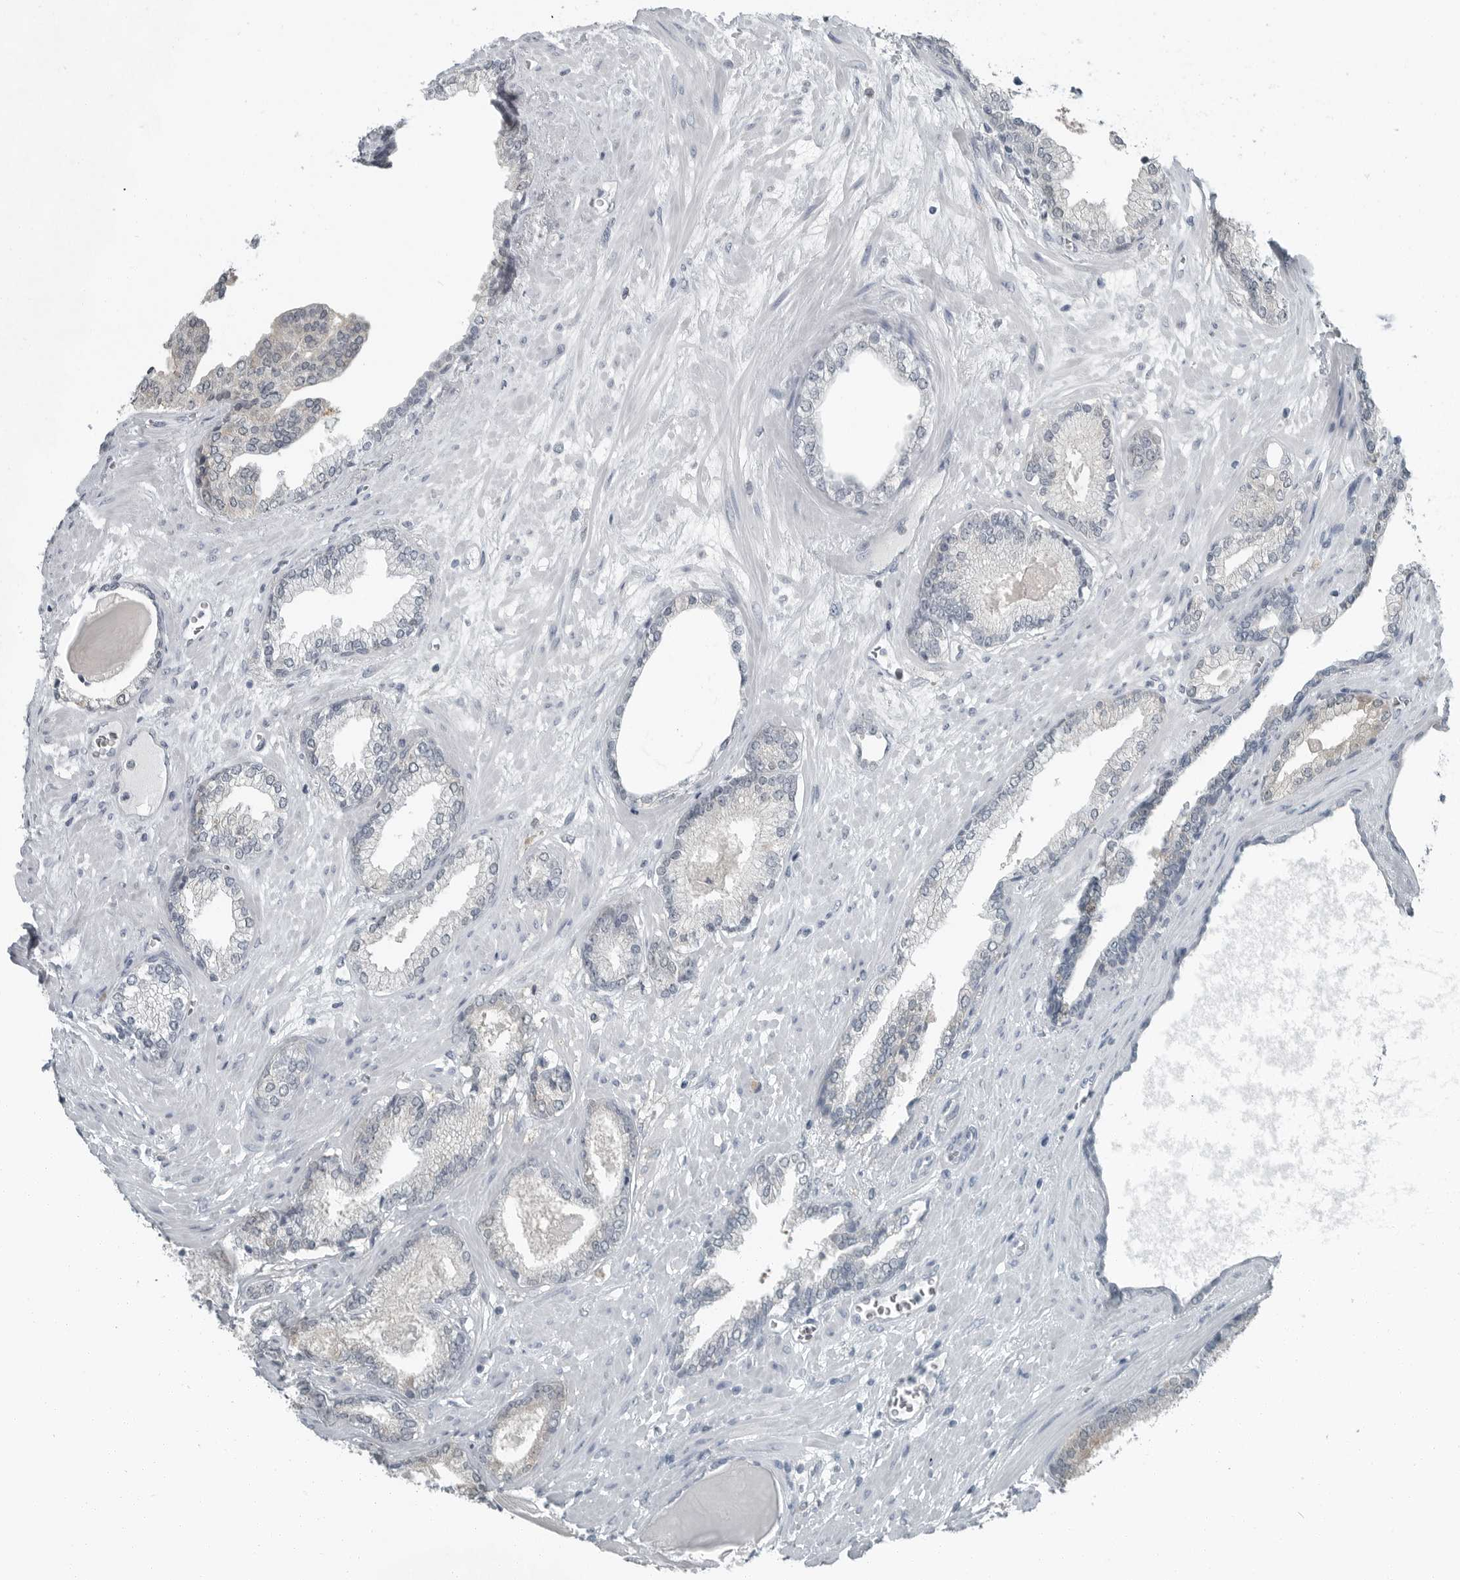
{"staining": {"intensity": "negative", "quantity": "none", "location": "none"}, "tissue": "prostate cancer", "cell_type": "Tumor cells", "image_type": "cancer", "snomed": [{"axis": "morphology", "description": "Adenocarcinoma, Low grade"}, {"axis": "topography", "description": "Prostate"}], "caption": "Histopathology image shows no significant protein expression in tumor cells of prostate cancer.", "gene": "KYAT1", "patient": {"sex": "male", "age": 70}}